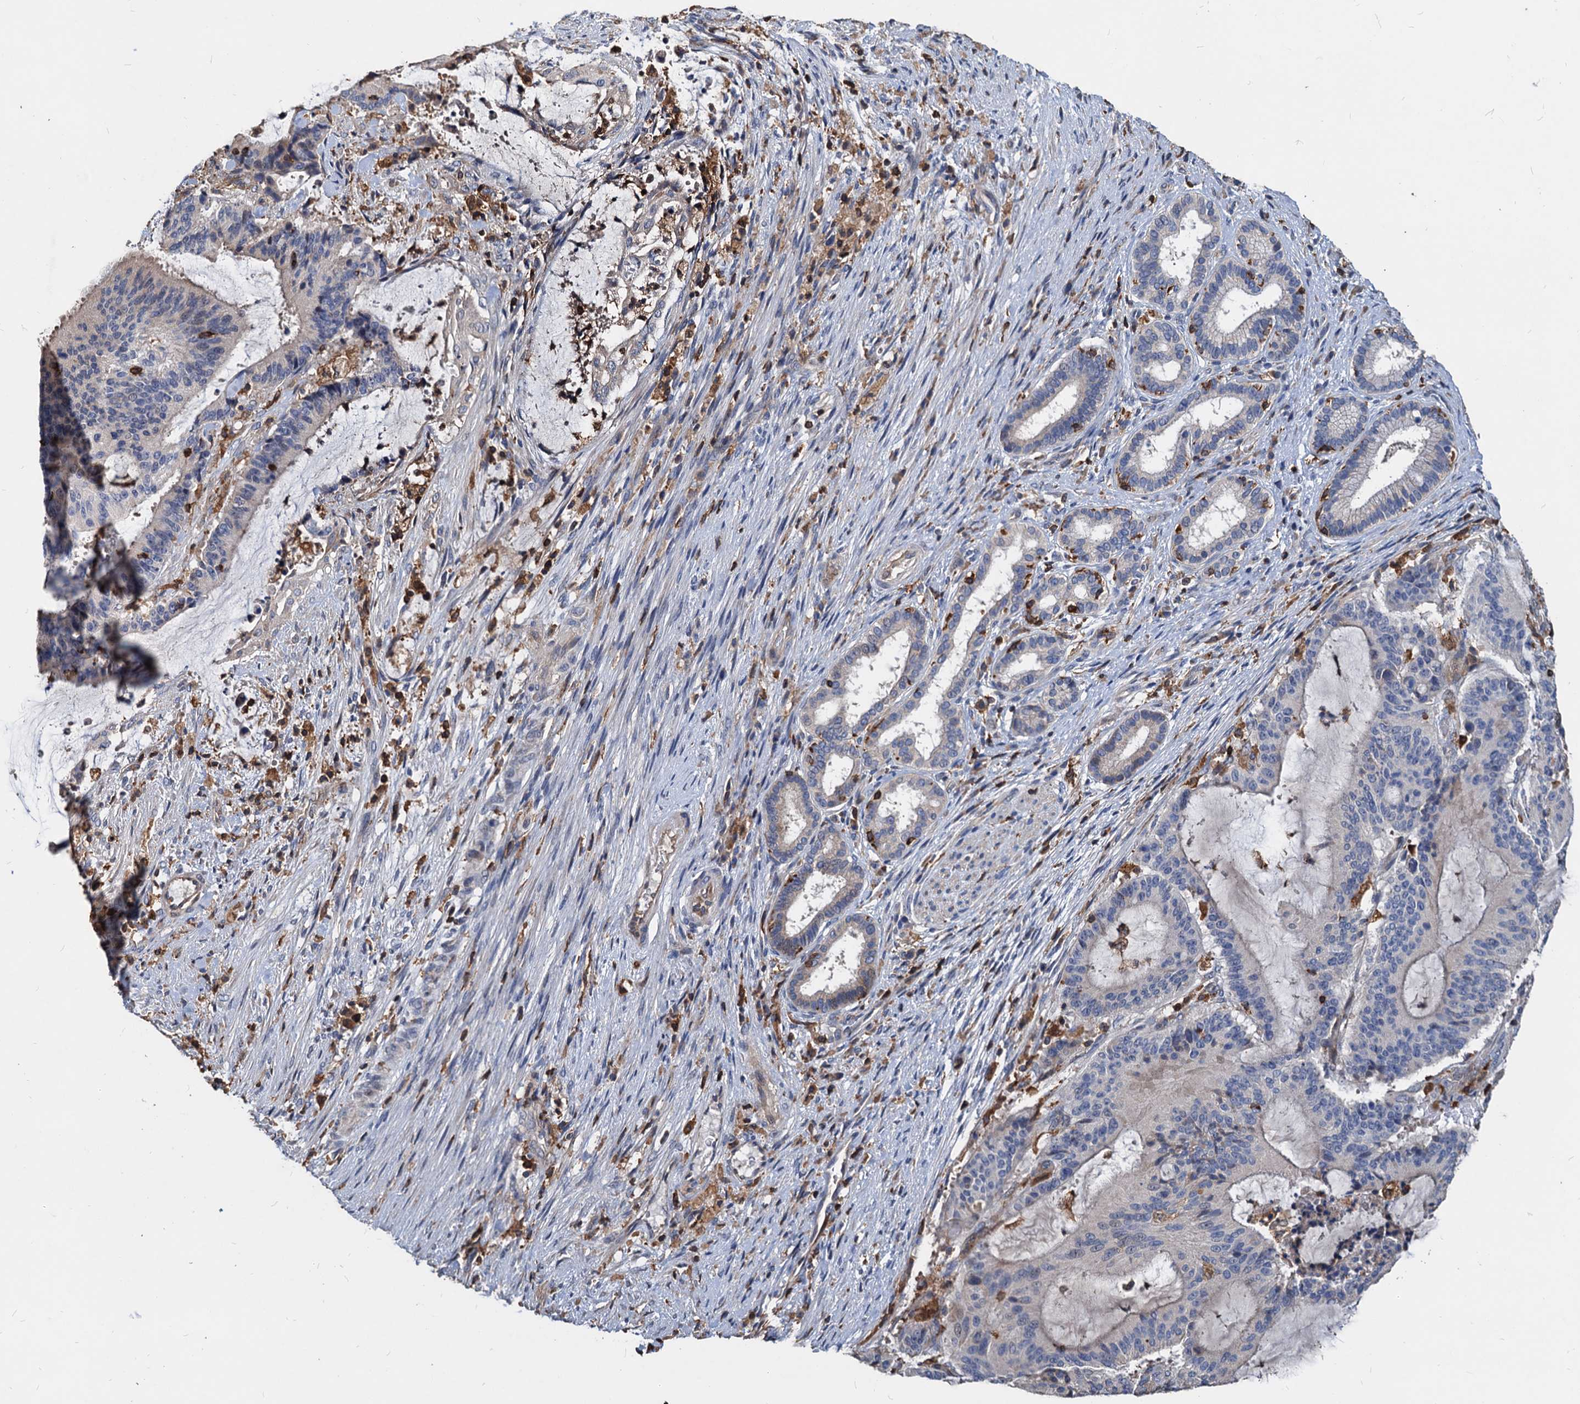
{"staining": {"intensity": "negative", "quantity": "none", "location": "none"}, "tissue": "liver cancer", "cell_type": "Tumor cells", "image_type": "cancer", "snomed": [{"axis": "morphology", "description": "Normal tissue, NOS"}, {"axis": "morphology", "description": "Cholangiocarcinoma"}, {"axis": "topography", "description": "Liver"}, {"axis": "topography", "description": "Peripheral nerve tissue"}], "caption": "This is a histopathology image of immunohistochemistry (IHC) staining of liver cancer, which shows no staining in tumor cells.", "gene": "LCP2", "patient": {"sex": "female", "age": 73}}